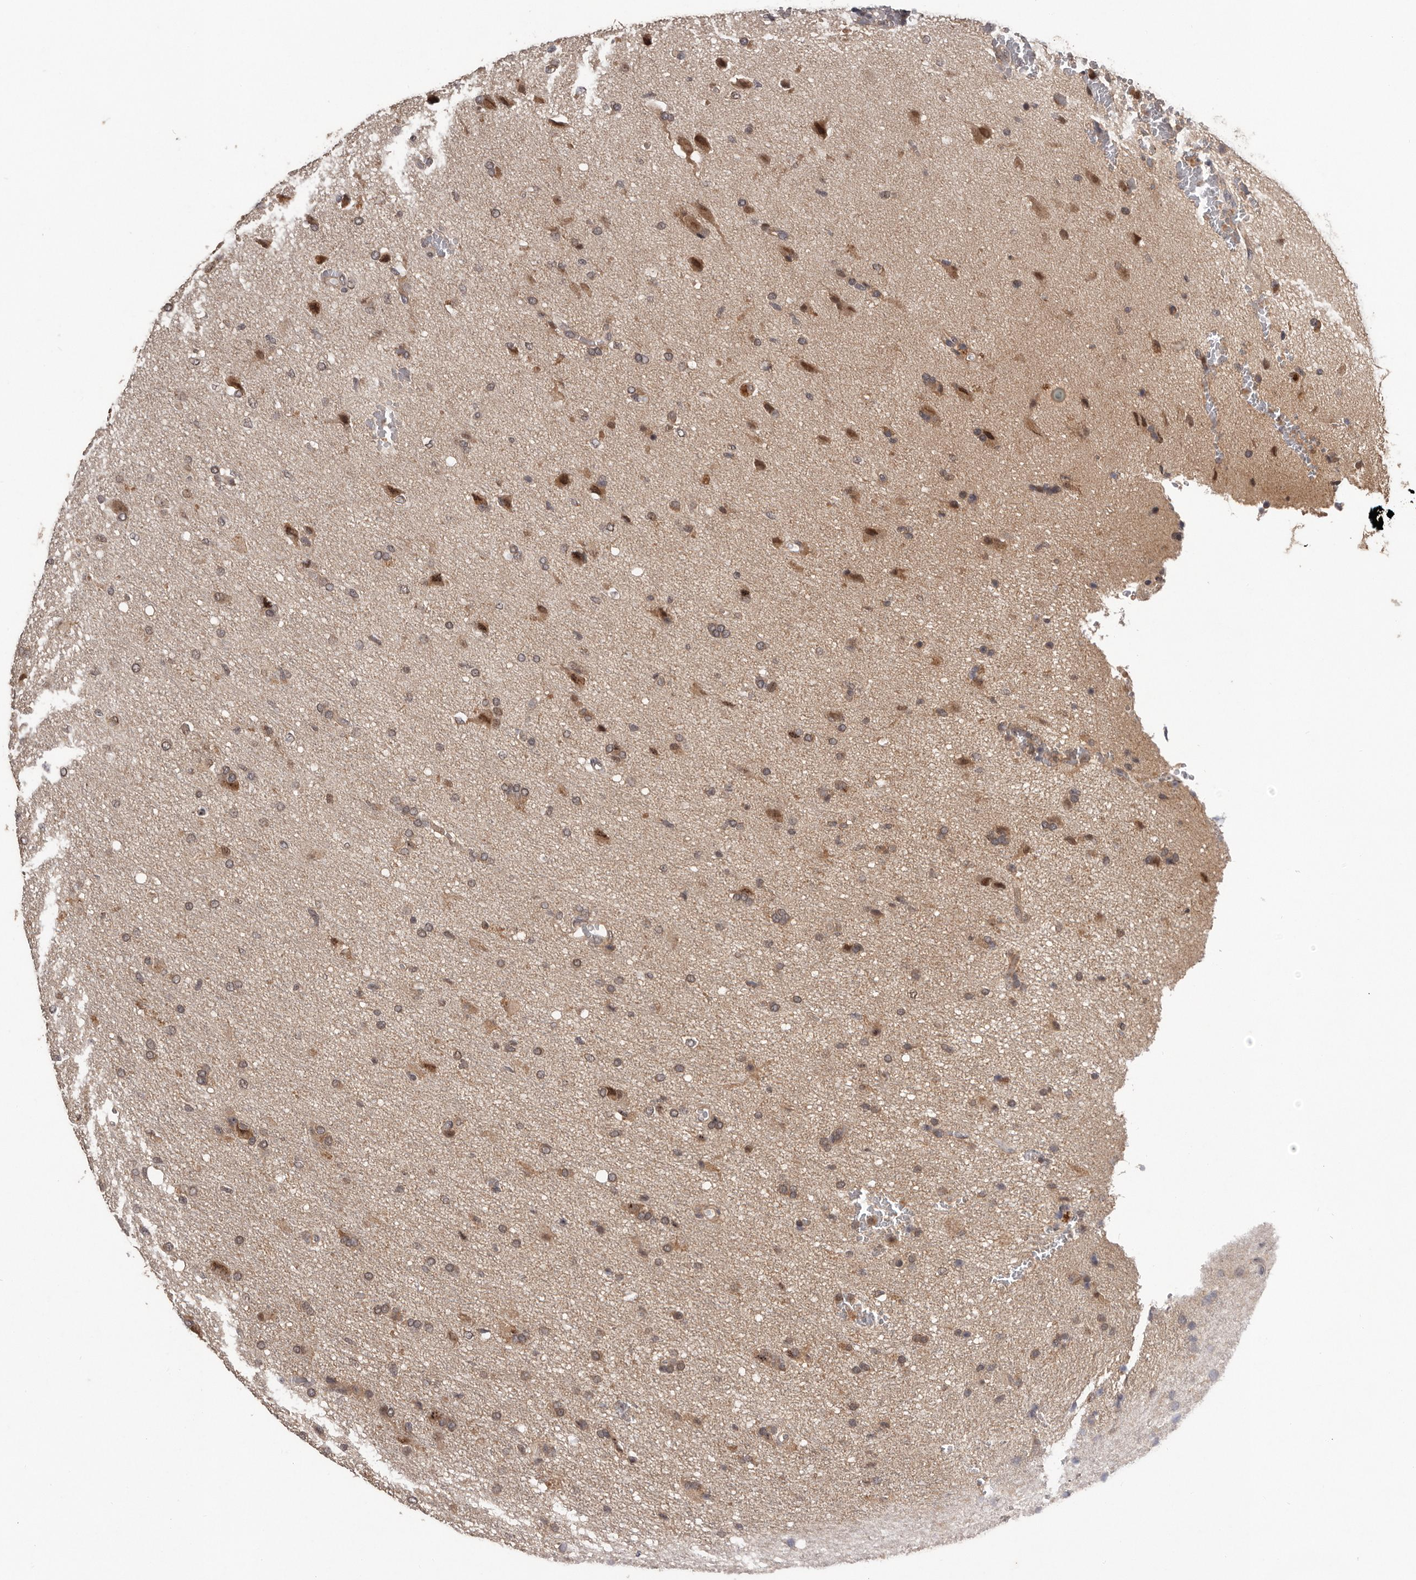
{"staining": {"intensity": "weak", "quantity": "25%-75%", "location": "cytoplasmic/membranous,nuclear"}, "tissue": "glioma", "cell_type": "Tumor cells", "image_type": "cancer", "snomed": [{"axis": "morphology", "description": "Glioma, malignant, High grade"}, {"axis": "topography", "description": "Brain"}], "caption": "The micrograph reveals immunohistochemical staining of malignant glioma (high-grade). There is weak cytoplasmic/membranous and nuclear positivity is seen in about 25%-75% of tumor cells.", "gene": "VPS37A", "patient": {"sex": "female", "age": 57}}